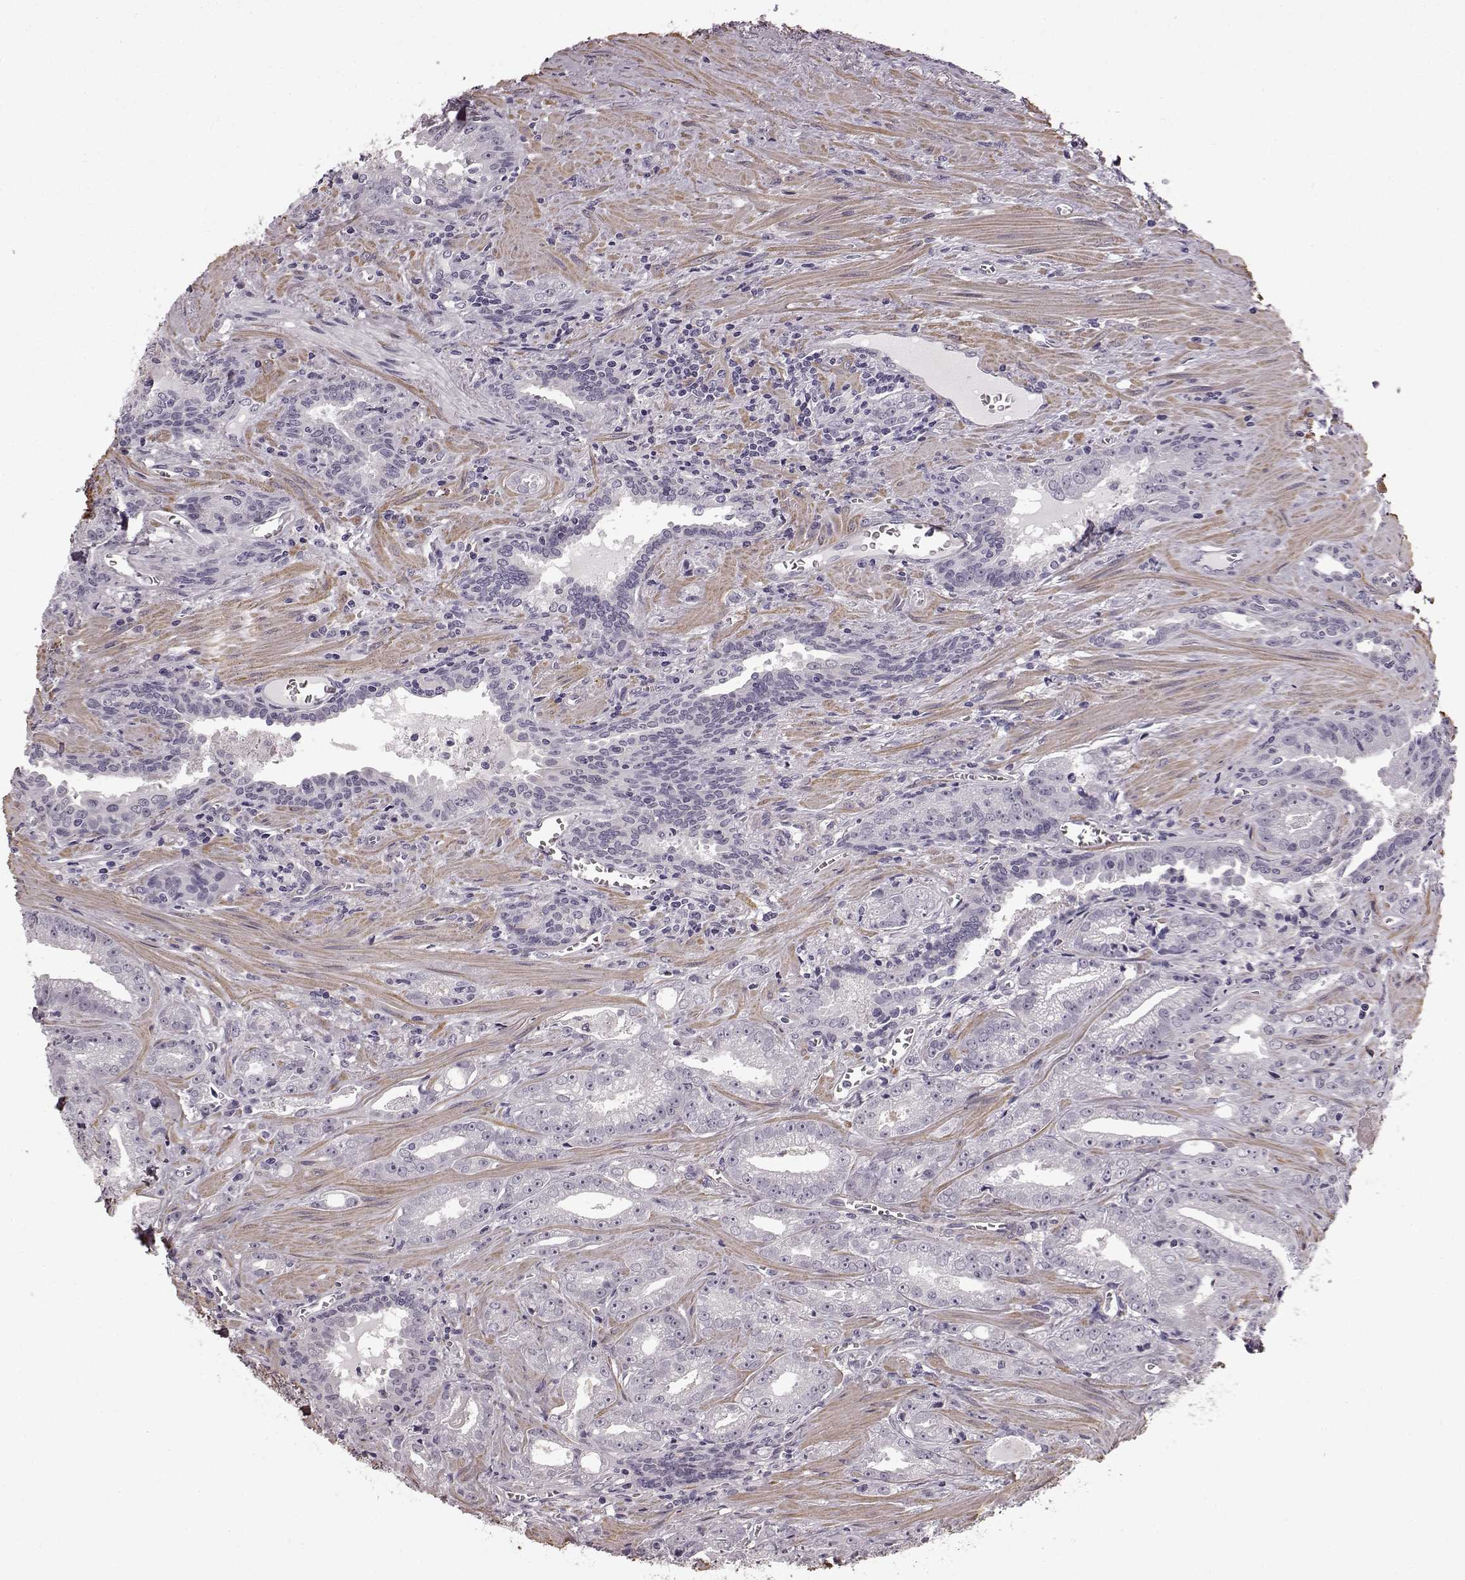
{"staining": {"intensity": "negative", "quantity": "none", "location": "none"}, "tissue": "prostate cancer", "cell_type": "Tumor cells", "image_type": "cancer", "snomed": [{"axis": "morphology", "description": "Adenocarcinoma, High grade"}, {"axis": "topography", "description": "Prostate"}], "caption": "The histopathology image exhibits no staining of tumor cells in high-grade adenocarcinoma (prostate).", "gene": "SLCO3A1", "patient": {"sex": "male", "age": 68}}